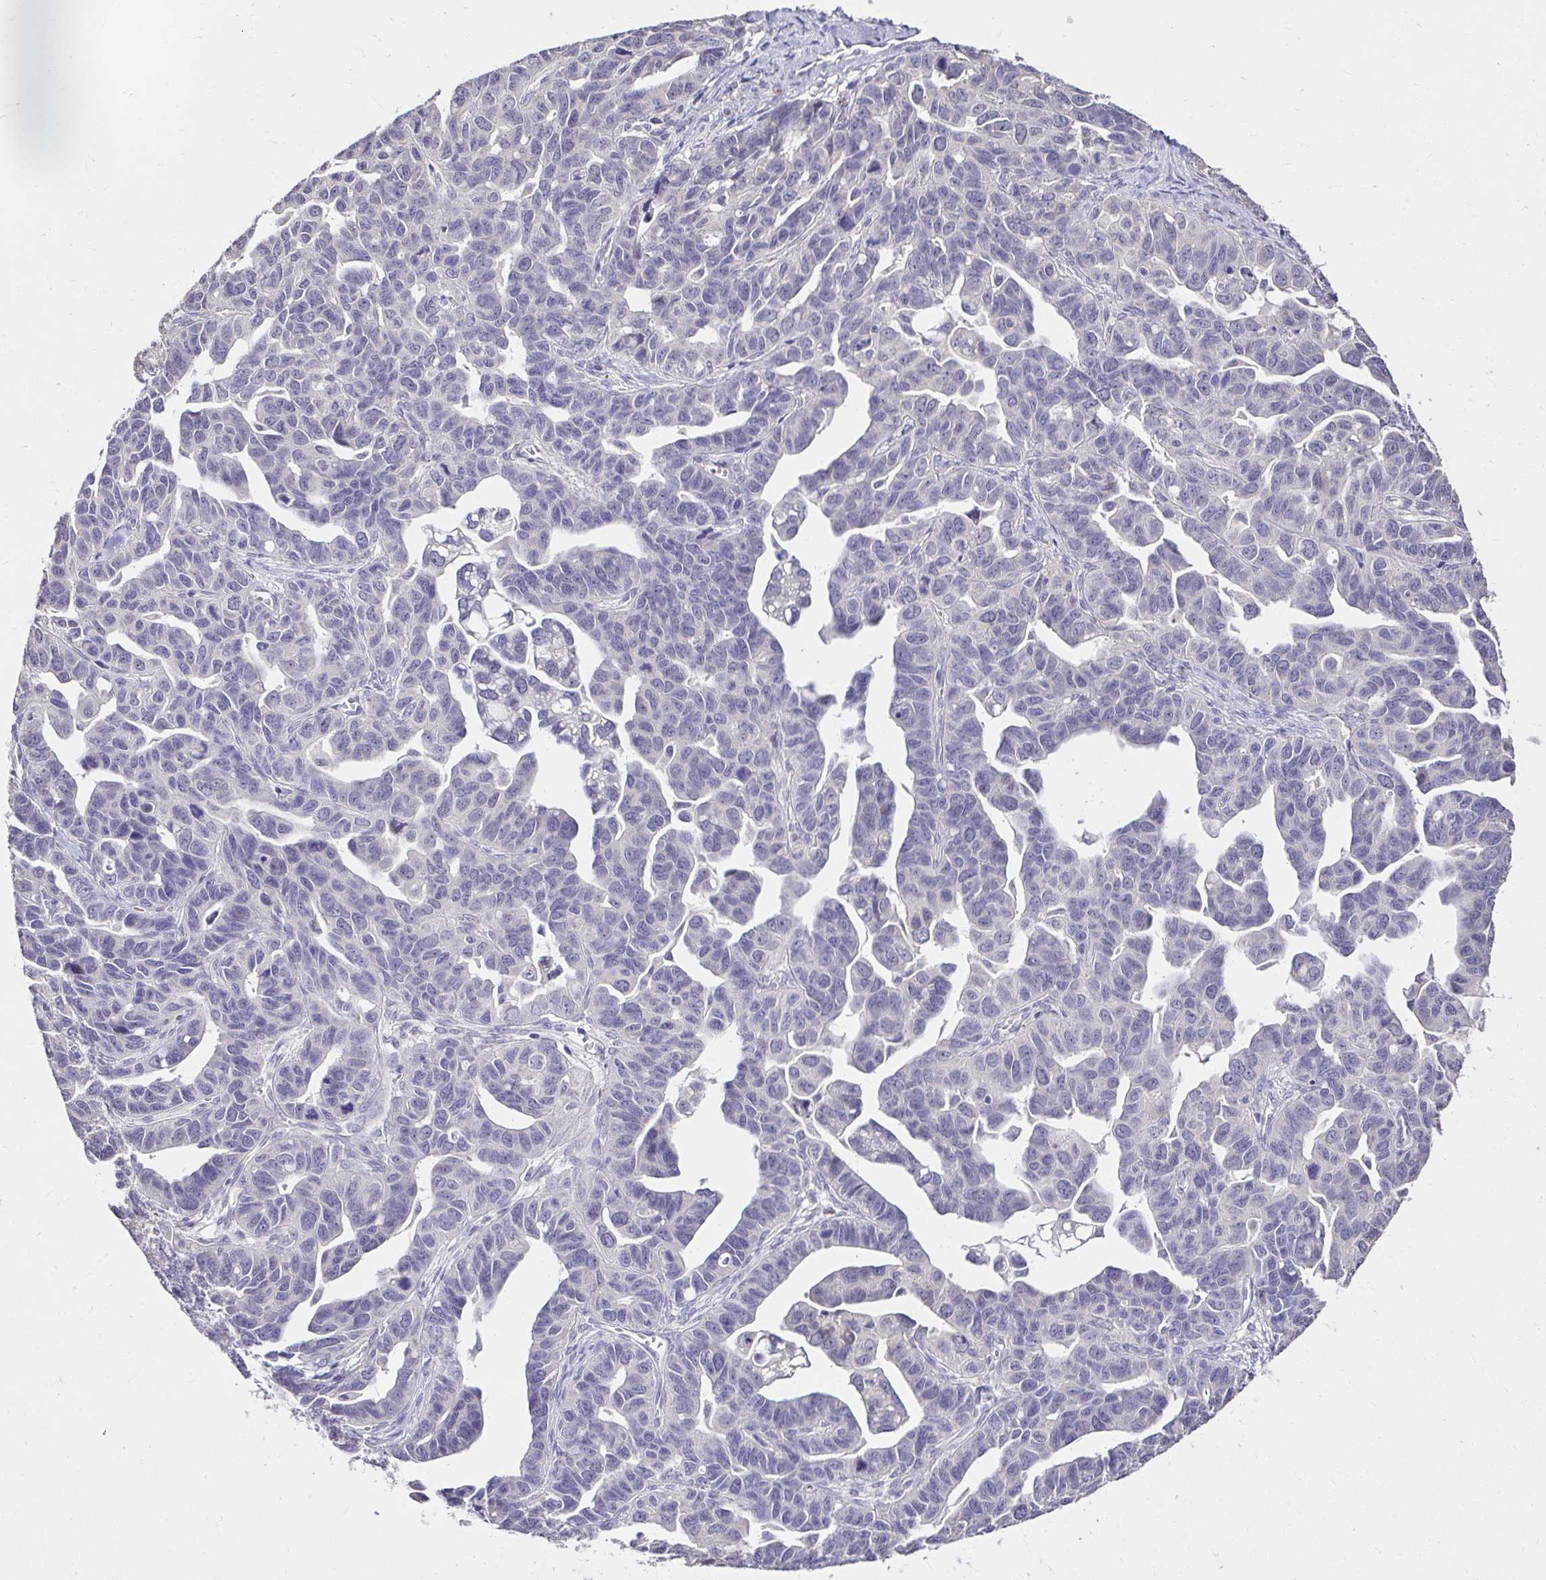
{"staining": {"intensity": "negative", "quantity": "none", "location": "none"}, "tissue": "ovarian cancer", "cell_type": "Tumor cells", "image_type": "cancer", "snomed": [{"axis": "morphology", "description": "Cystadenocarcinoma, serous, NOS"}, {"axis": "topography", "description": "Ovary"}], "caption": "The micrograph shows no significant staining in tumor cells of ovarian serous cystadenocarcinoma.", "gene": "KIAA1210", "patient": {"sex": "female", "age": 69}}